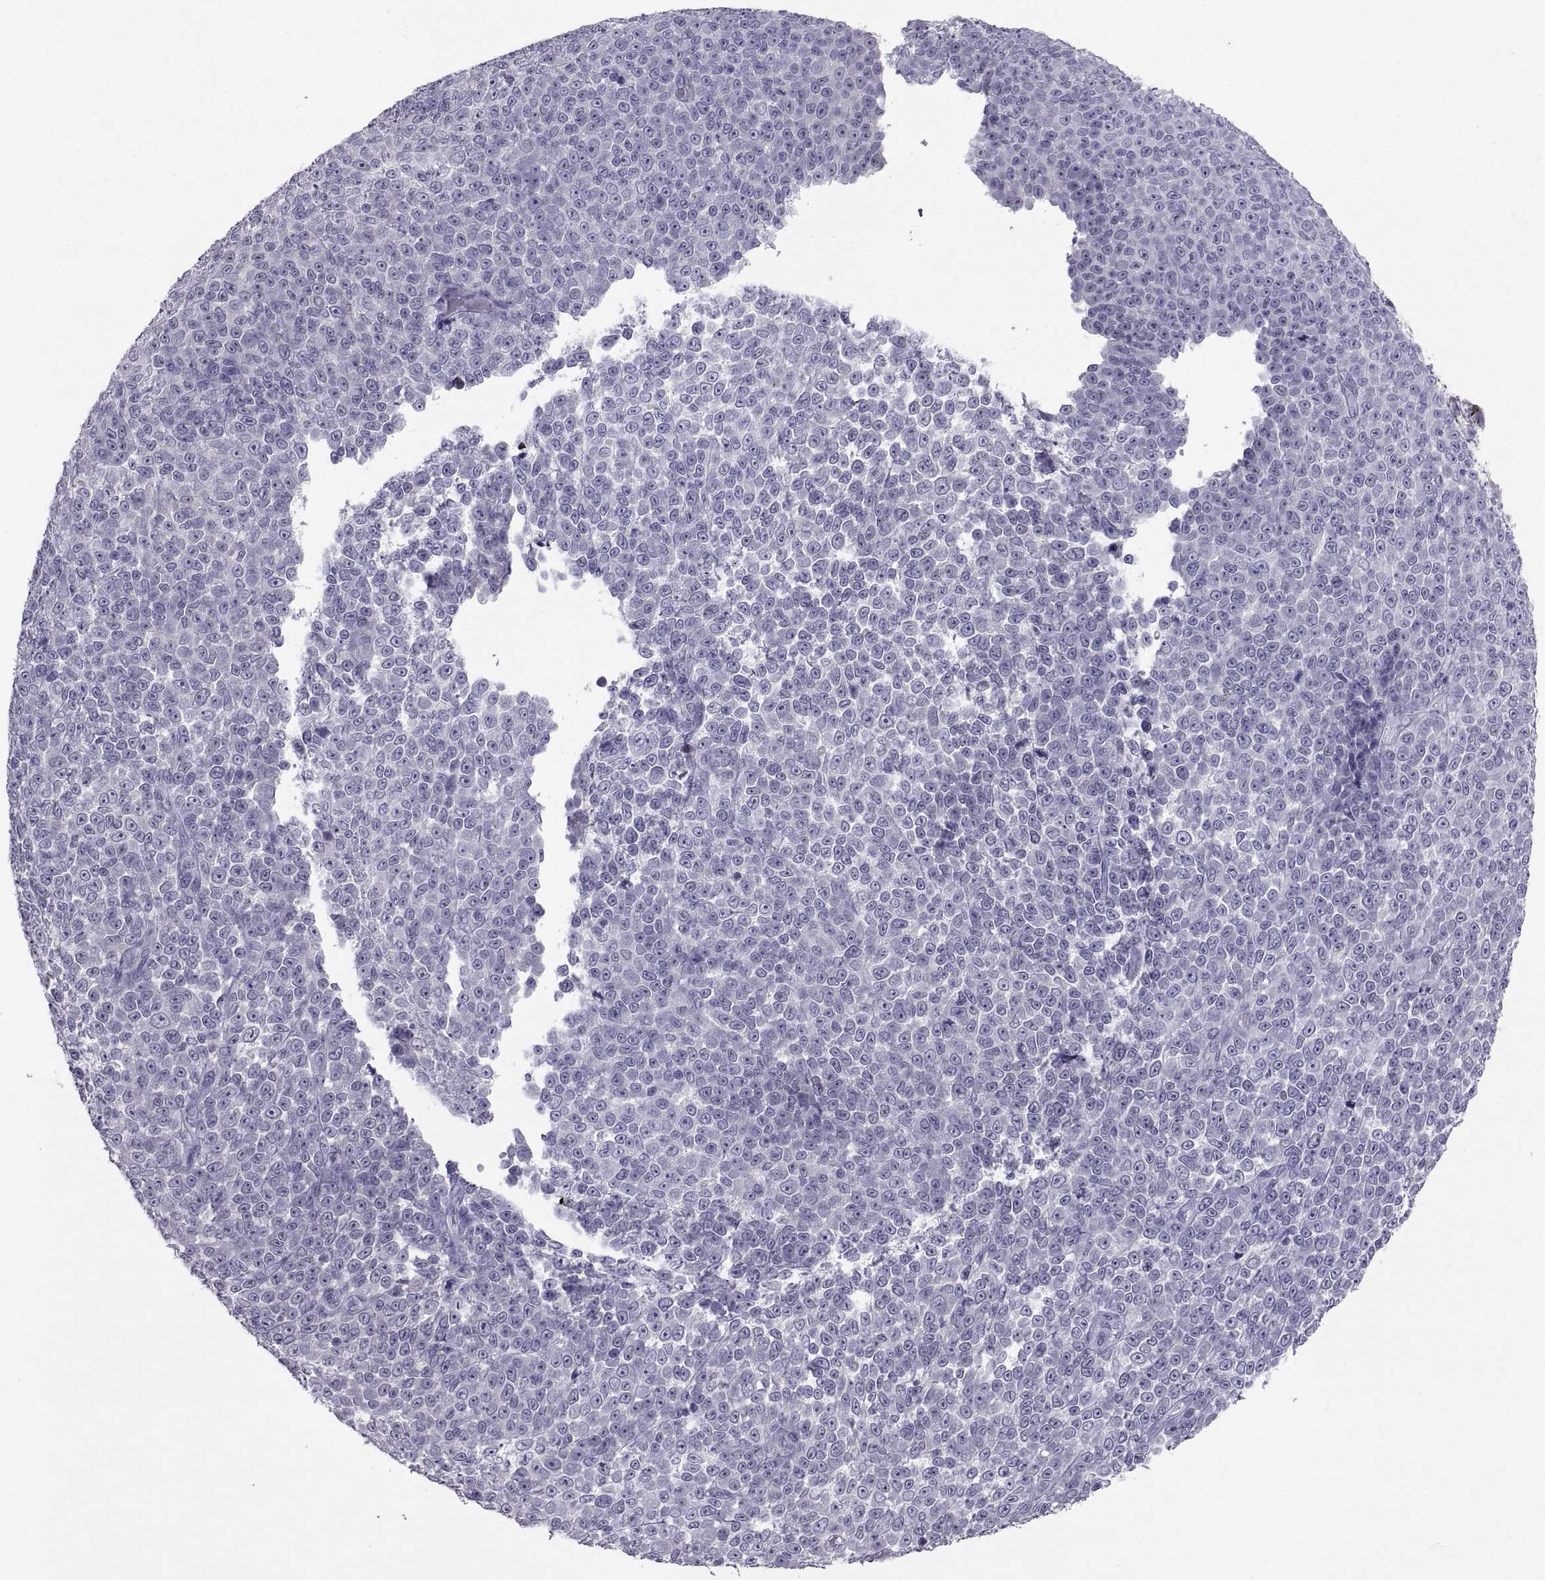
{"staining": {"intensity": "negative", "quantity": "none", "location": "none"}, "tissue": "melanoma", "cell_type": "Tumor cells", "image_type": "cancer", "snomed": [{"axis": "morphology", "description": "Malignant melanoma, NOS"}, {"axis": "topography", "description": "Skin"}], "caption": "An immunohistochemistry photomicrograph of malignant melanoma is shown. There is no staining in tumor cells of malignant melanoma.", "gene": "SOX21", "patient": {"sex": "female", "age": 95}}